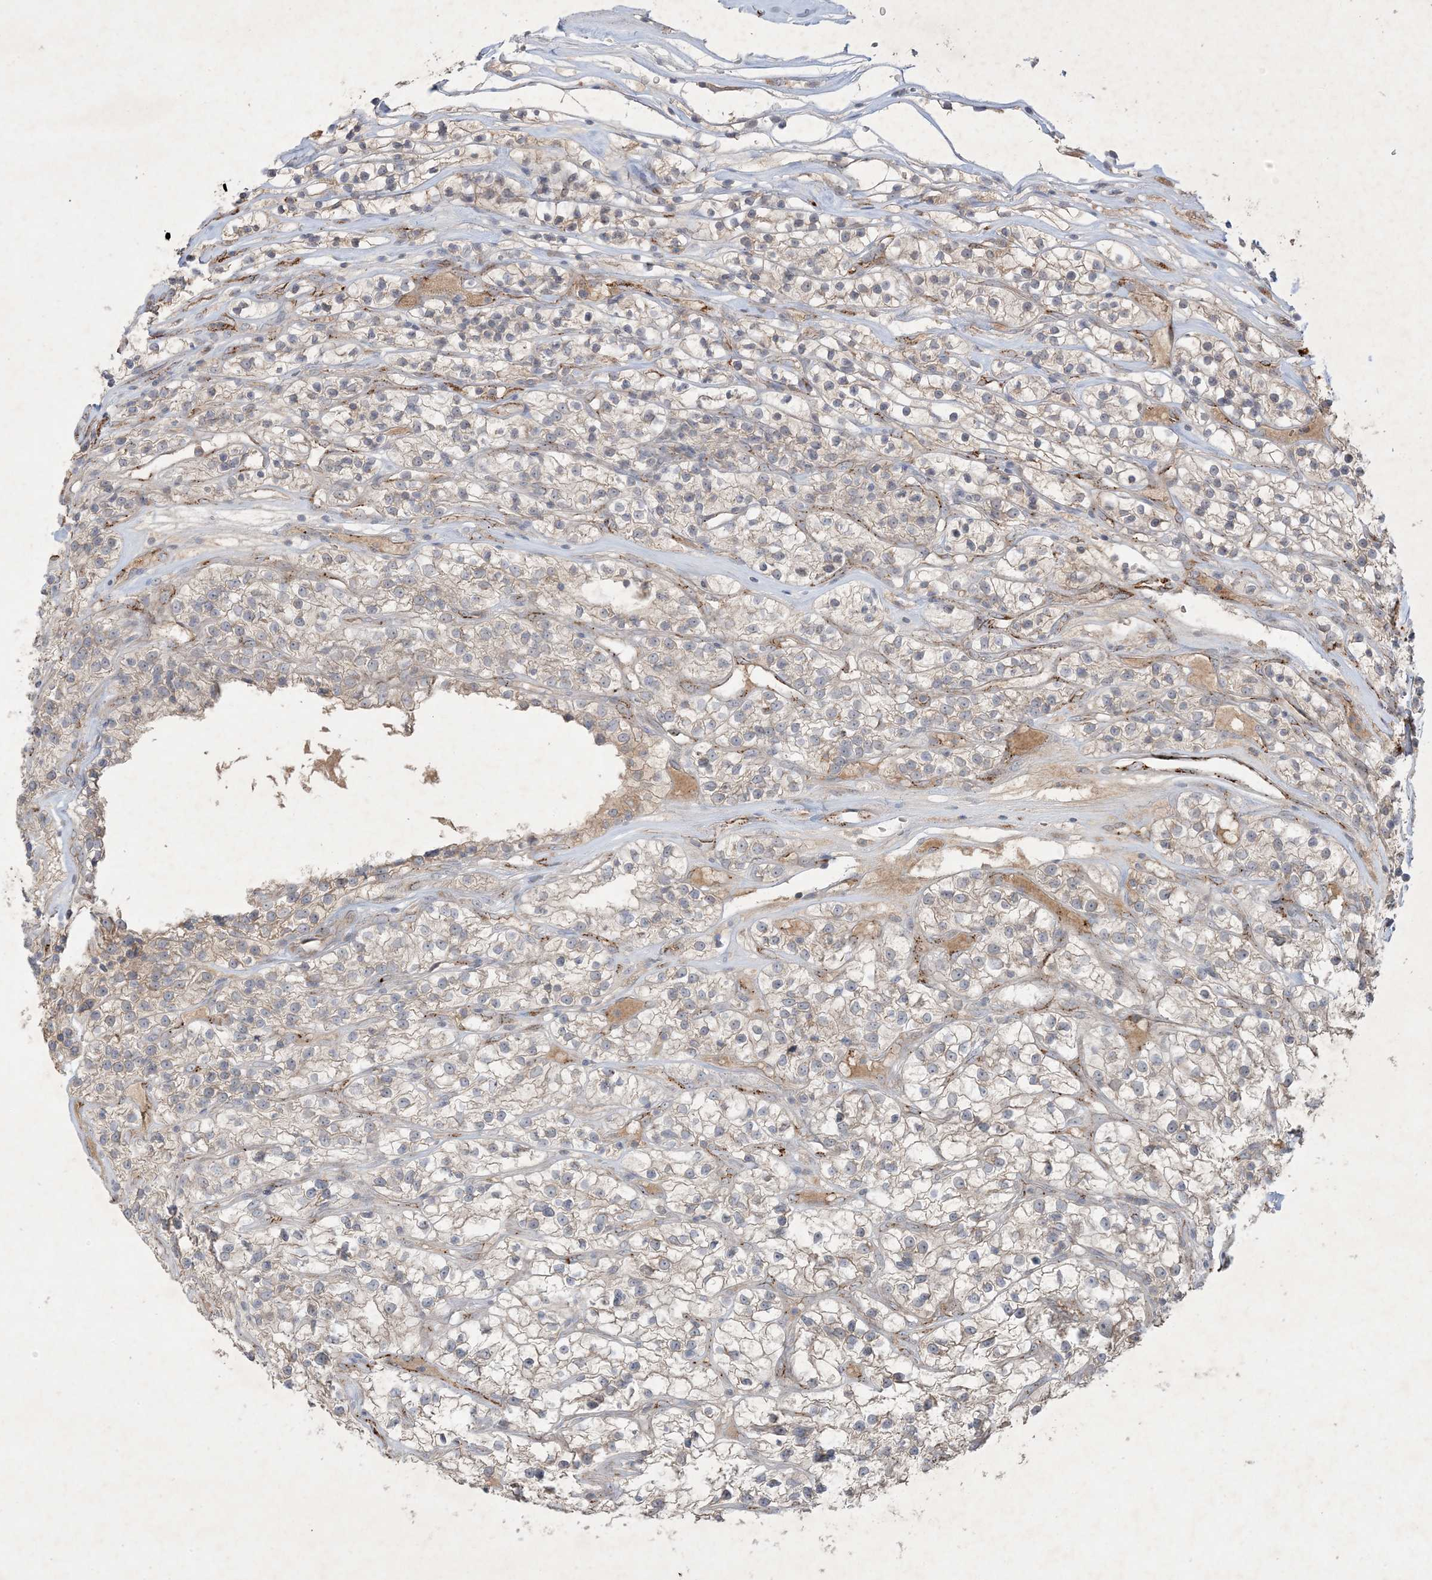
{"staining": {"intensity": "weak", "quantity": "<25%", "location": "cytoplasmic/membranous"}, "tissue": "renal cancer", "cell_type": "Tumor cells", "image_type": "cancer", "snomed": [{"axis": "morphology", "description": "Adenocarcinoma, NOS"}, {"axis": "topography", "description": "Kidney"}], "caption": "Immunohistochemistry micrograph of neoplastic tissue: human renal adenocarcinoma stained with DAB reveals no significant protein positivity in tumor cells. Nuclei are stained in blue.", "gene": "PRSS36", "patient": {"sex": "female", "age": 57}}